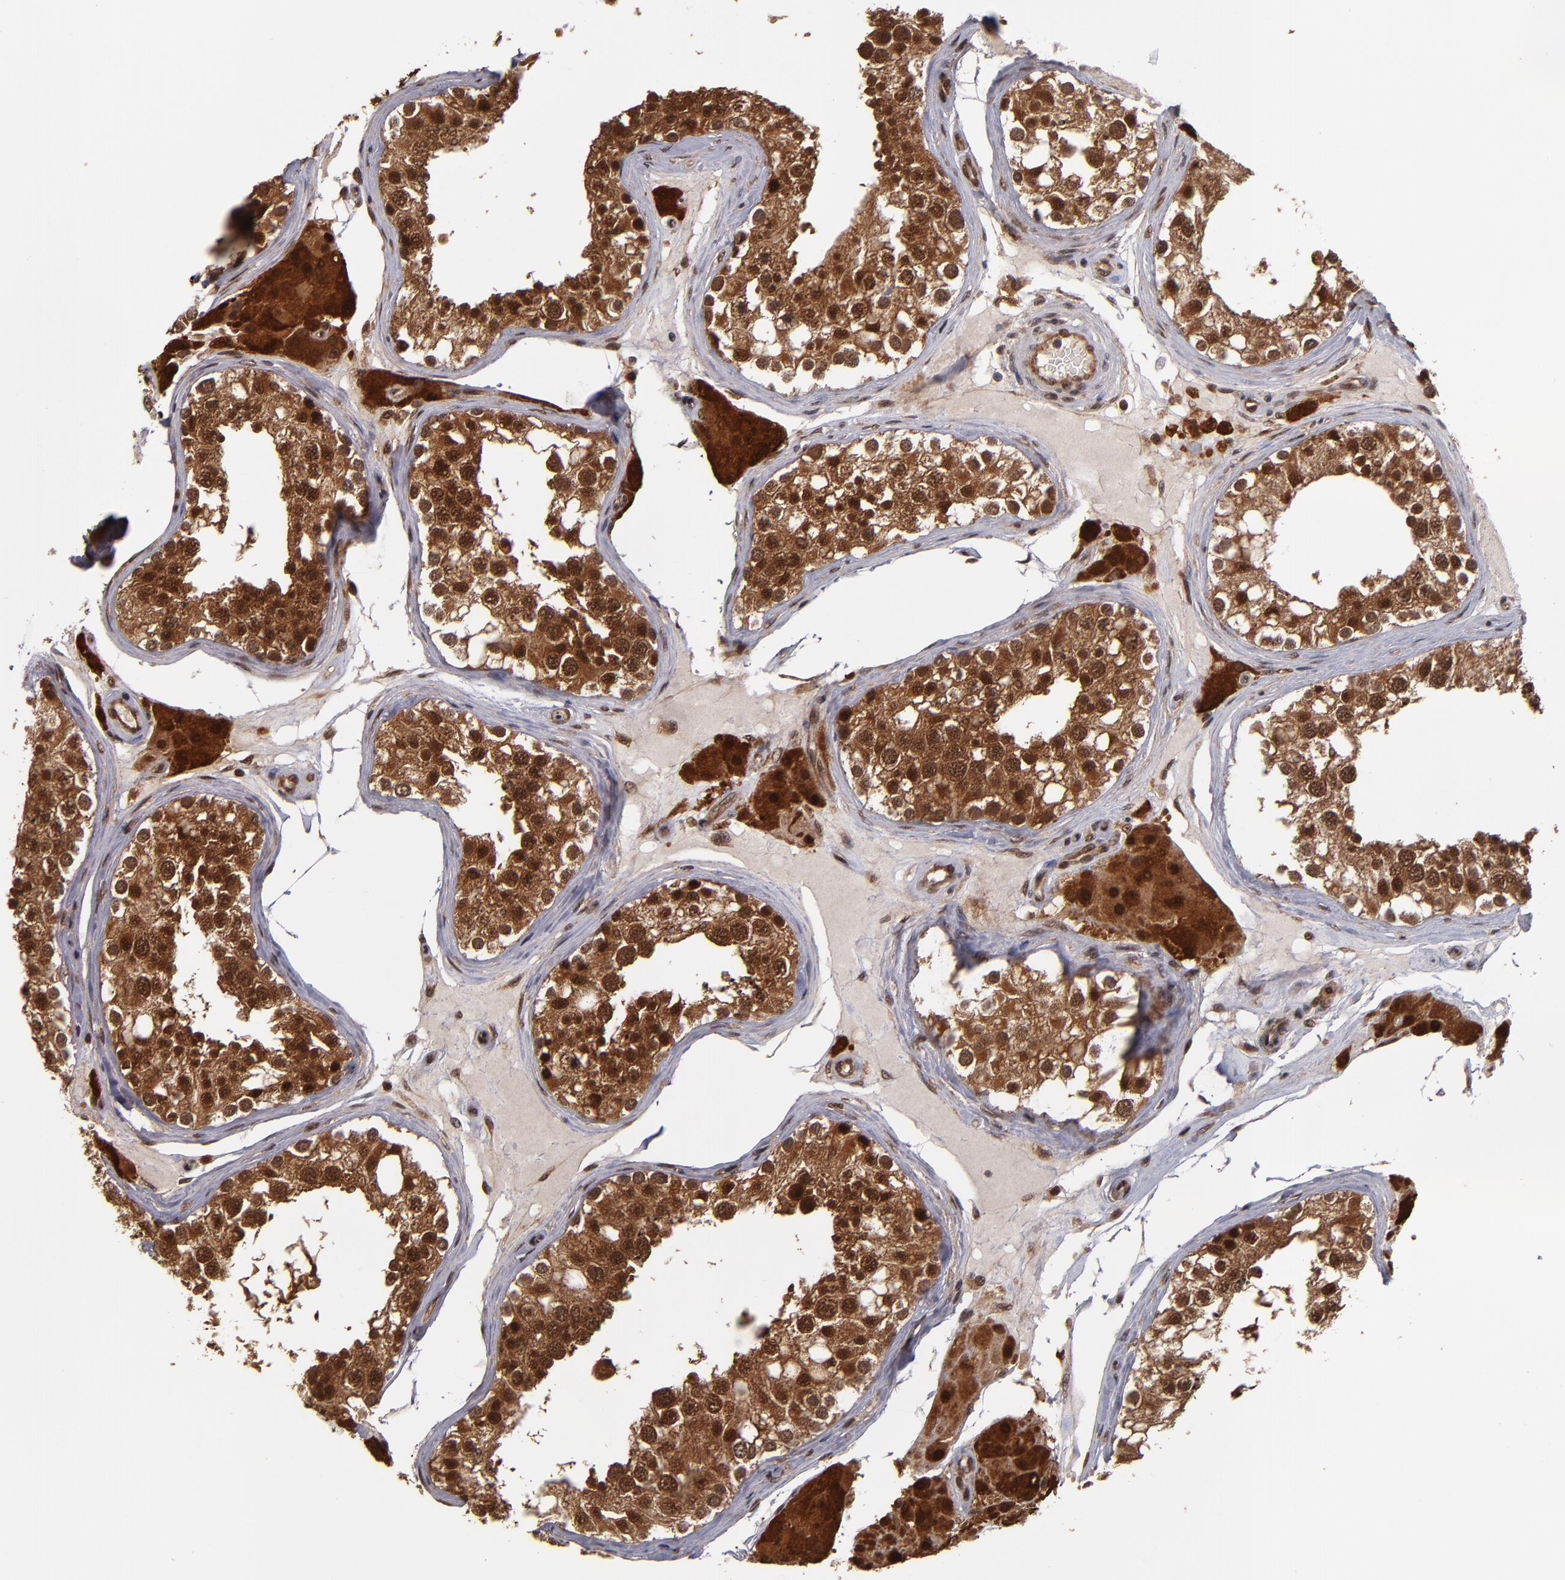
{"staining": {"intensity": "strong", "quantity": ">75%", "location": "cytoplasmic/membranous,nuclear"}, "tissue": "testis", "cell_type": "Cells in seminiferous ducts", "image_type": "normal", "snomed": [{"axis": "morphology", "description": "Normal tissue, NOS"}, {"axis": "topography", "description": "Testis"}], "caption": "Normal testis exhibits strong cytoplasmic/membranous,nuclear expression in about >75% of cells in seminiferous ducts, visualized by immunohistochemistry. (Brightfield microscopy of DAB IHC at high magnification).", "gene": "CUL5", "patient": {"sex": "male", "age": 68}}